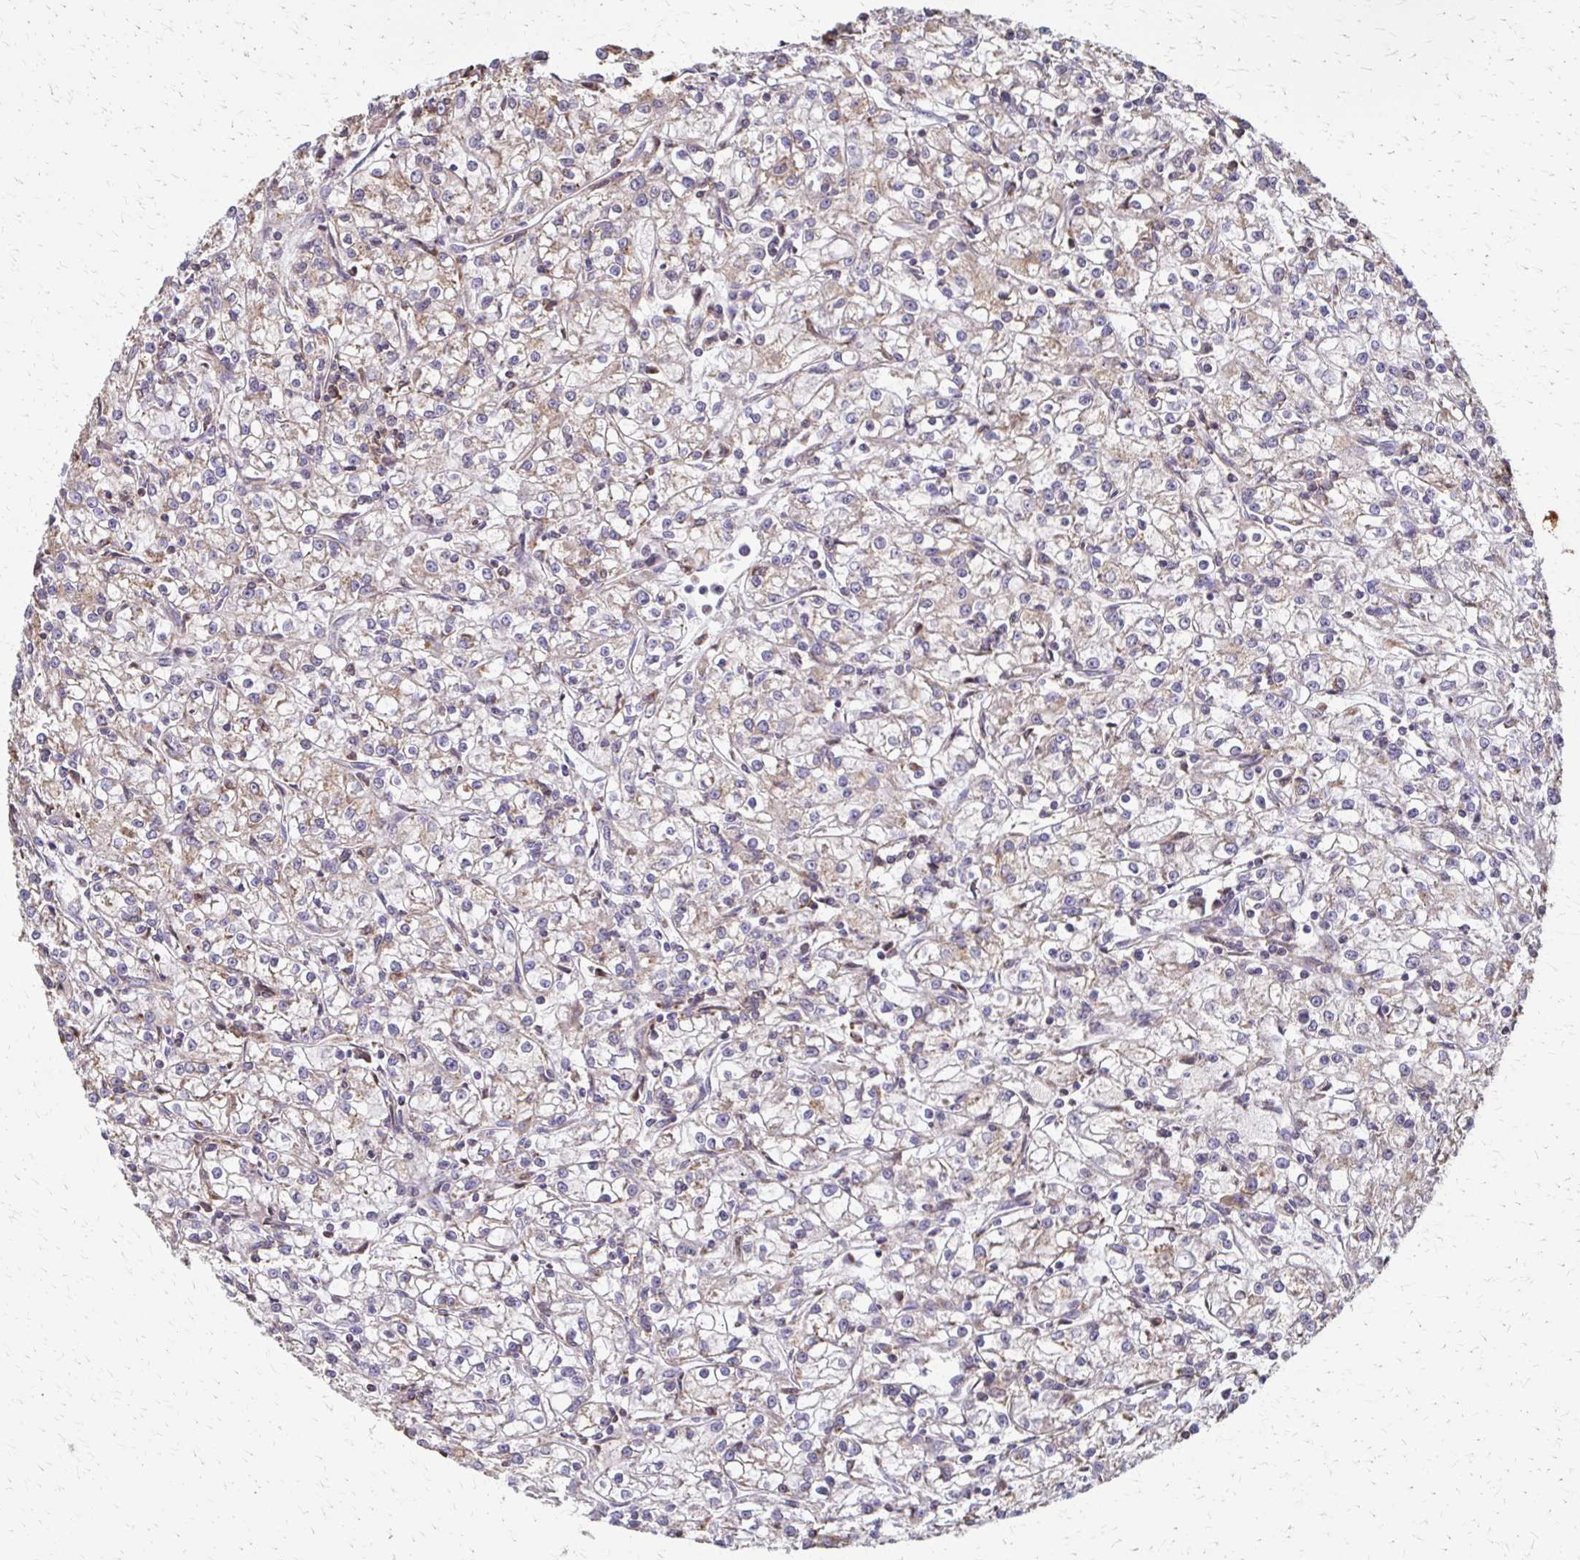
{"staining": {"intensity": "weak", "quantity": "25%-75%", "location": "cytoplasmic/membranous"}, "tissue": "renal cancer", "cell_type": "Tumor cells", "image_type": "cancer", "snomed": [{"axis": "morphology", "description": "Adenocarcinoma, NOS"}, {"axis": "topography", "description": "Kidney"}], "caption": "The micrograph reveals immunohistochemical staining of renal adenocarcinoma. There is weak cytoplasmic/membranous positivity is seen in about 25%-75% of tumor cells. (IHC, brightfield microscopy, high magnification).", "gene": "EEF2", "patient": {"sex": "female", "age": 59}}